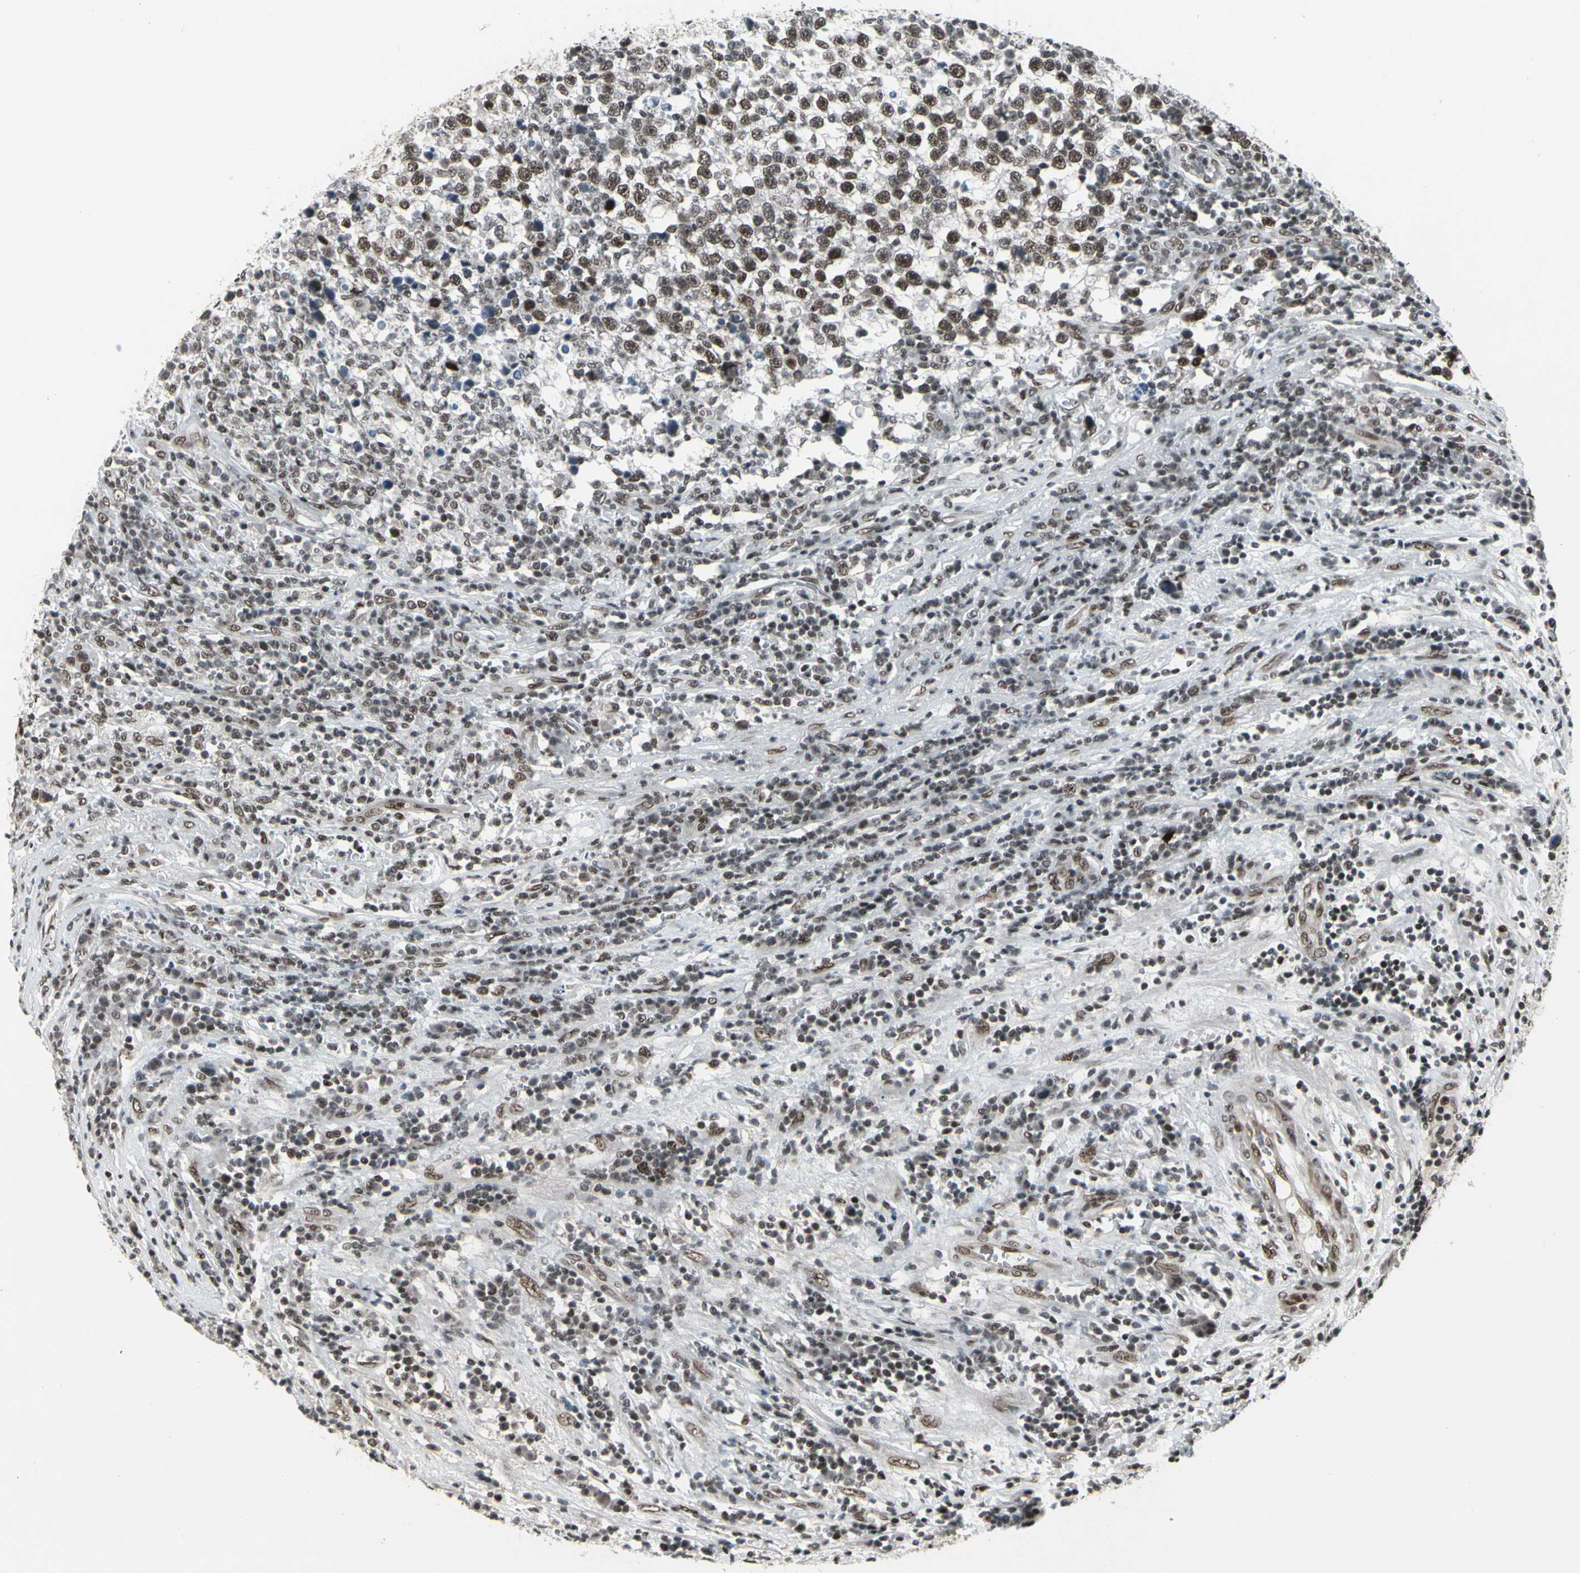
{"staining": {"intensity": "moderate", "quantity": ">75%", "location": "nuclear"}, "tissue": "testis cancer", "cell_type": "Tumor cells", "image_type": "cancer", "snomed": [{"axis": "morphology", "description": "Seminoma, NOS"}, {"axis": "topography", "description": "Testis"}], "caption": "Immunohistochemical staining of human testis cancer (seminoma) displays medium levels of moderate nuclear positivity in approximately >75% of tumor cells. The protein is stained brown, and the nuclei are stained in blue (DAB (3,3'-diaminobenzidine) IHC with brightfield microscopy, high magnification).", "gene": "HMG20A", "patient": {"sex": "male", "age": 43}}